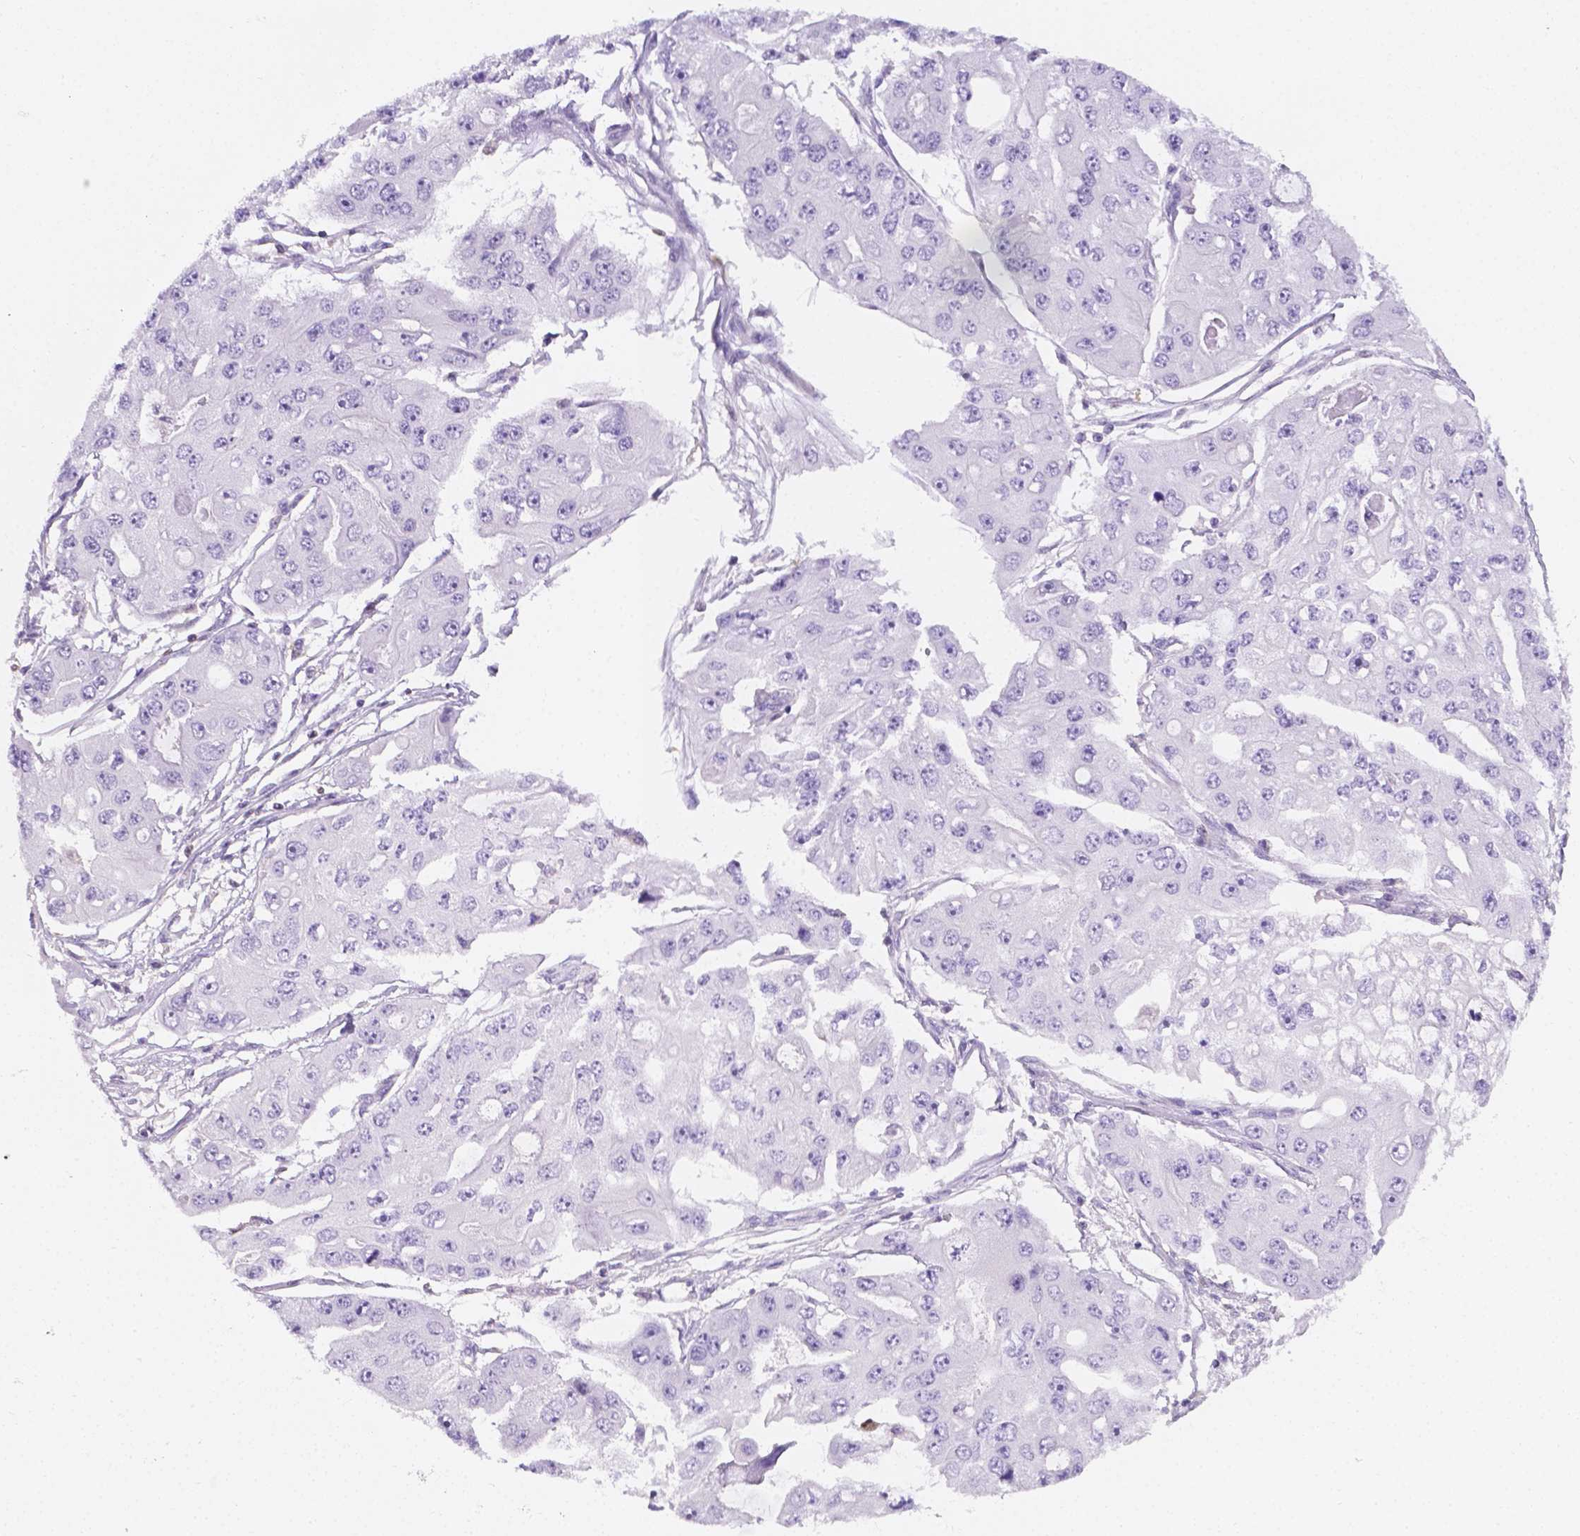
{"staining": {"intensity": "negative", "quantity": "none", "location": "none"}, "tissue": "ovarian cancer", "cell_type": "Tumor cells", "image_type": "cancer", "snomed": [{"axis": "morphology", "description": "Cystadenocarcinoma, serous, NOS"}, {"axis": "topography", "description": "Ovary"}], "caption": "Tumor cells show no significant staining in ovarian serous cystadenocarcinoma. (Stains: DAB (3,3'-diaminobenzidine) immunohistochemistry (IHC) with hematoxylin counter stain, Microscopy: brightfield microscopy at high magnification).", "gene": "SGTB", "patient": {"sex": "female", "age": 56}}